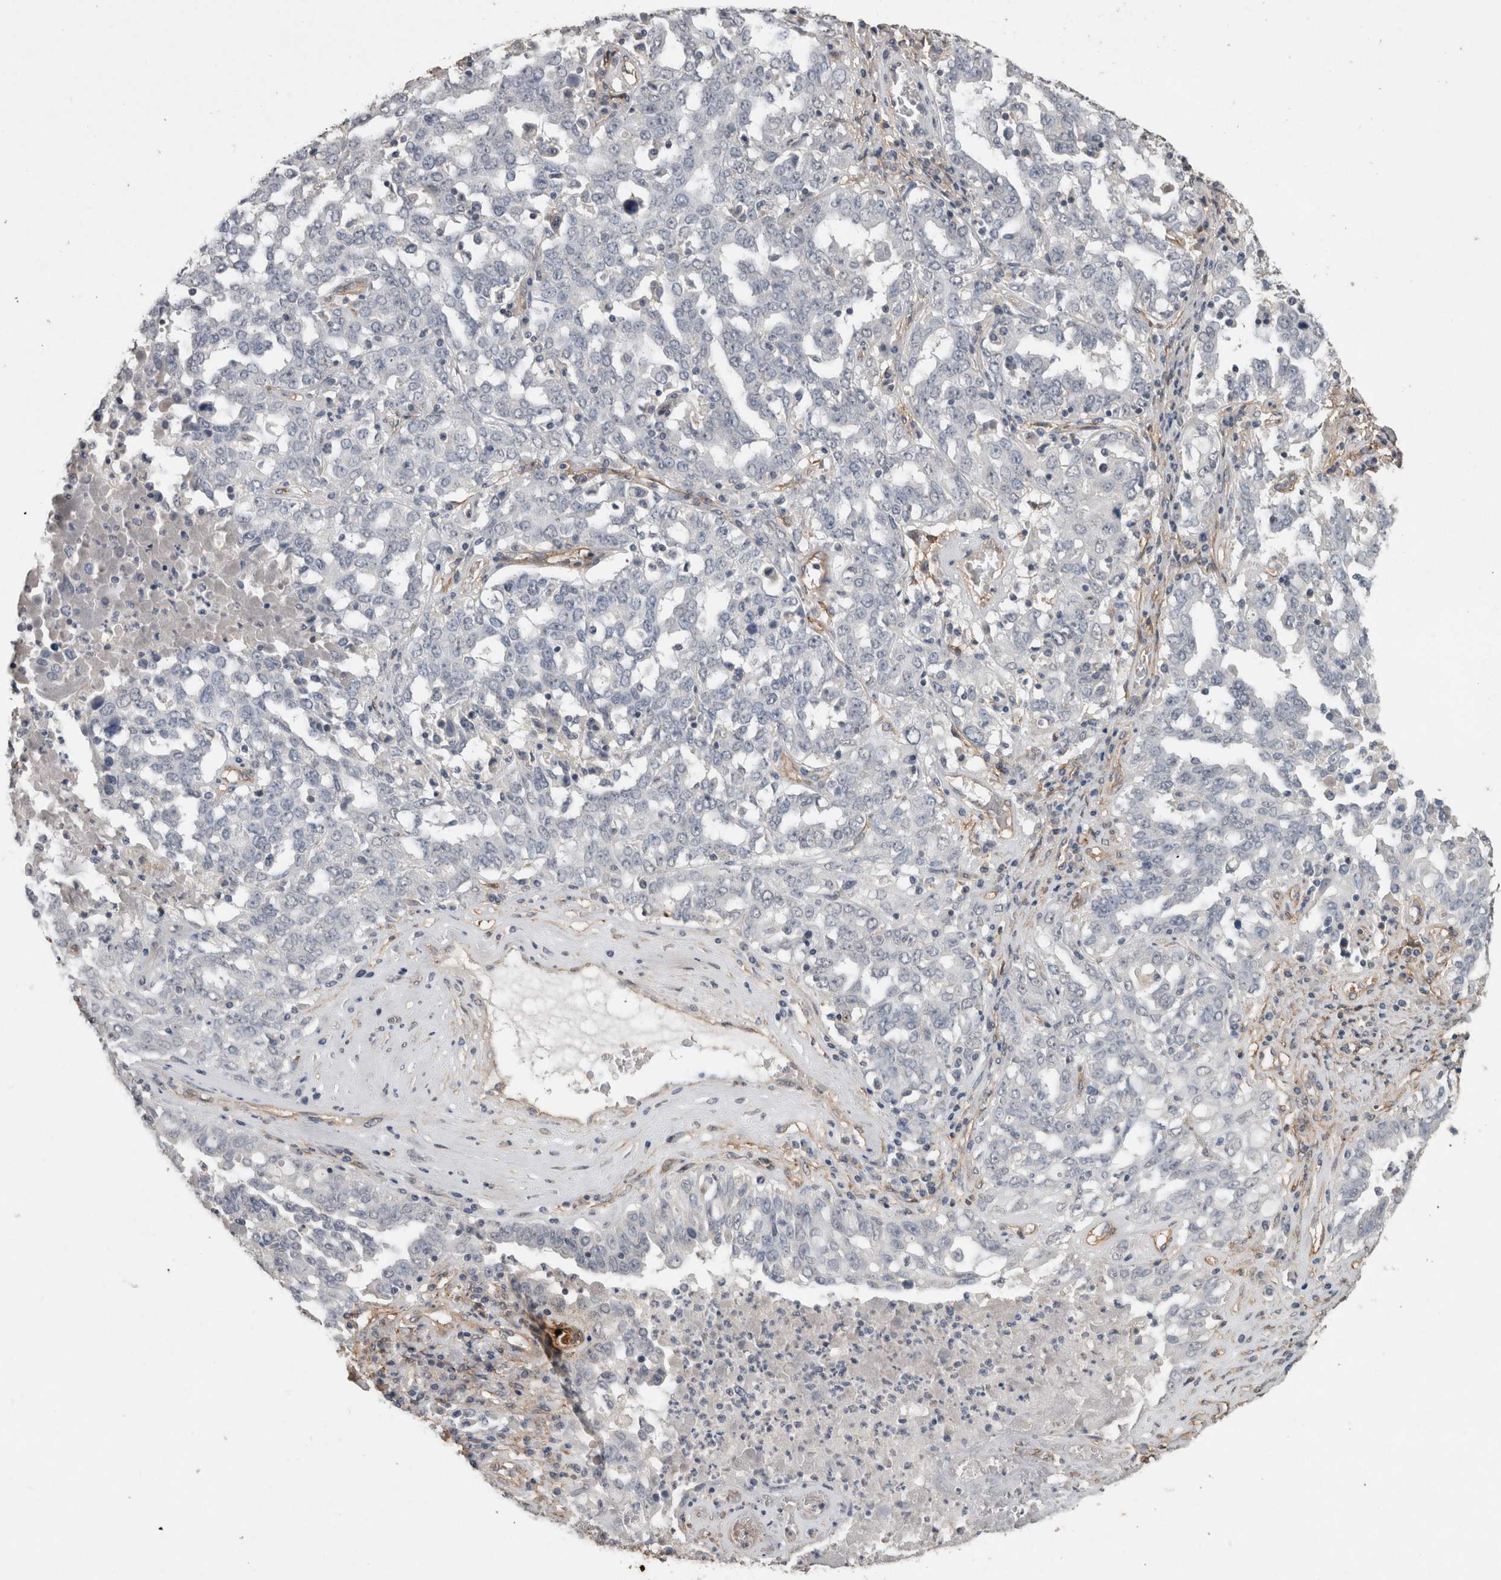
{"staining": {"intensity": "negative", "quantity": "none", "location": "none"}, "tissue": "ovarian cancer", "cell_type": "Tumor cells", "image_type": "cancer", "snomed": [{"axis": "morphology", "description": "Carcinoma, endometroid"}, {"axis": "topography", "description": "Ovary"}], "caption": "The image demonstrates no significant staining in tumor cells of endometroid carcinoma (ovarian).", "gene": "RECK", "patient": {"sex": "female", "age": 62}}